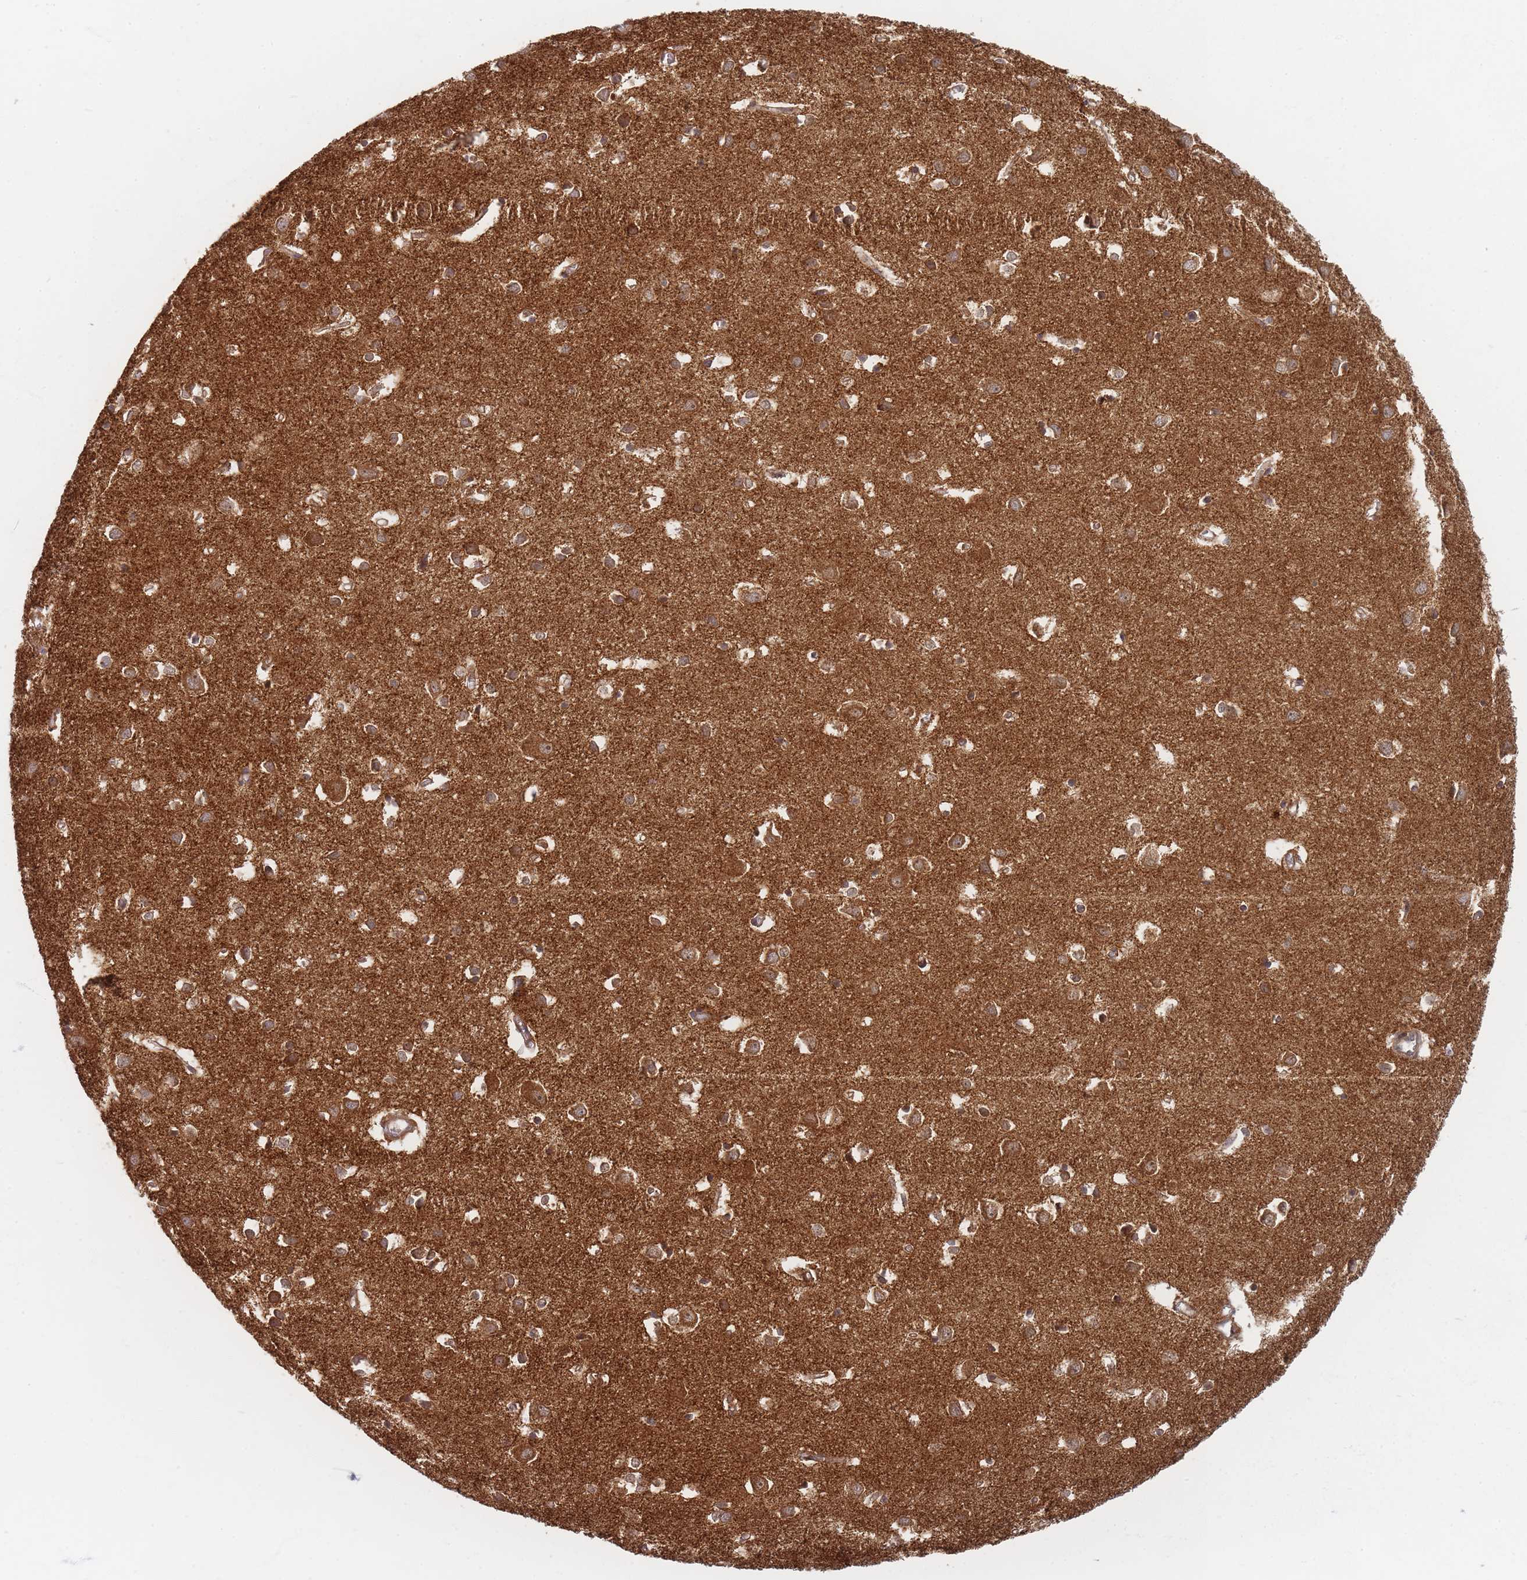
{"staining": {"intensity": "moderate", "quantity": ">75%", "location": "cytoplasmic/membranous"}, "tissue": "cerebral cortex", "cell_type": "Endothelial cells", "image_type": "normal", "snomed": [{"axis": "morphology", "description": "Normal tissue, NOS"}, {"axis": "topography", "description": "Cerebral cortex"}], "caption": "IHC of unremarkable human cerebral cortex exhibits medium levels of moderate cytoplasmic/membranous staining in about >75% of endothelial cells.", "gene": "RADX", "patient": {"sex": "female", "age": 64}}